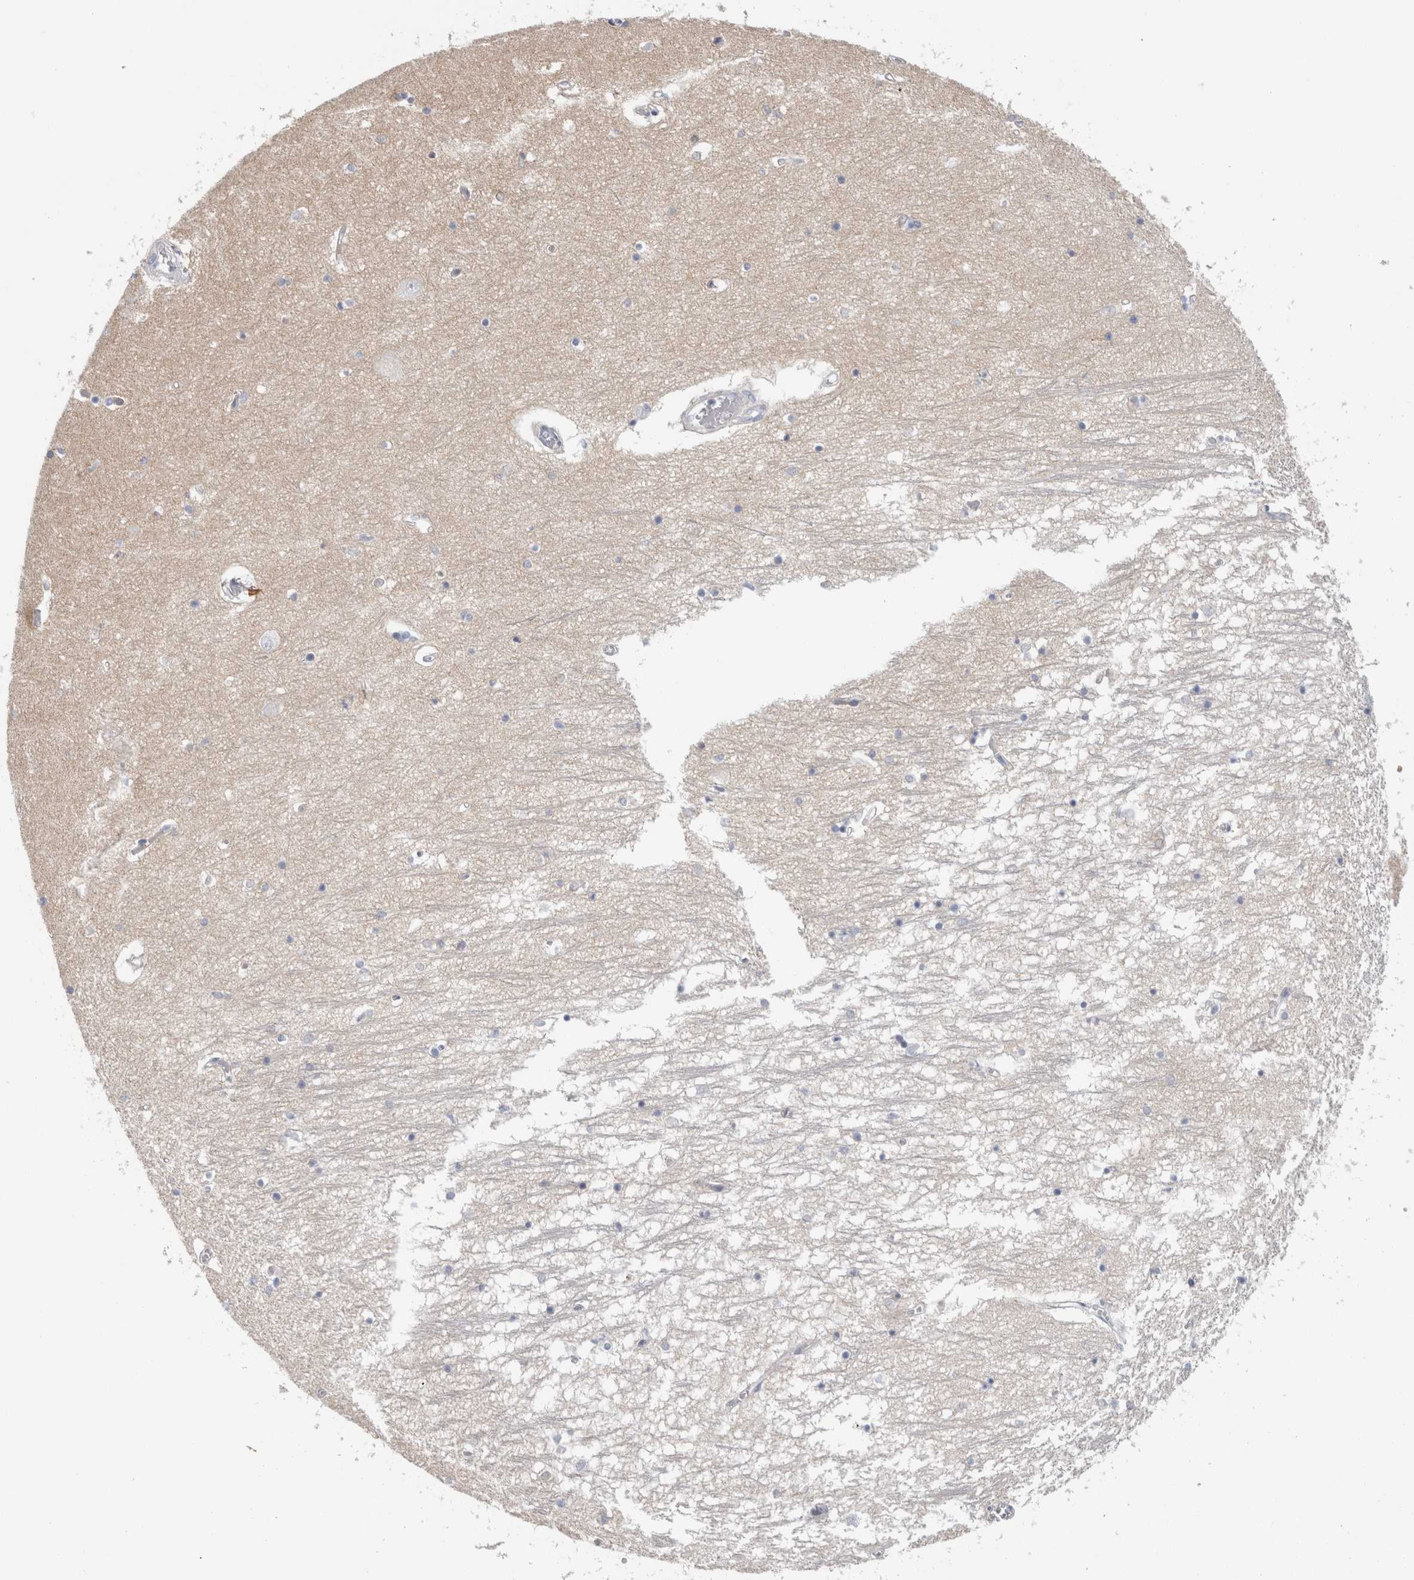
{"staining": {"intensity": "negative", "quantity": "none", "location": "none"}, "tissue": "hippocampus", "cell_type": "Glial cells", "image_type": "normal", "snomed": [{"axis": "morphology", "description": "Normal tissue, NOS"}, {"axis": "topography", "description": "Hippocampus"}], "caption": "Immunohistochemical staining of unremarkable hippocampus exhibits no significant staining in glial cells.", "gene": "CD55", "patient": {"sex": "male", "age": 70}}